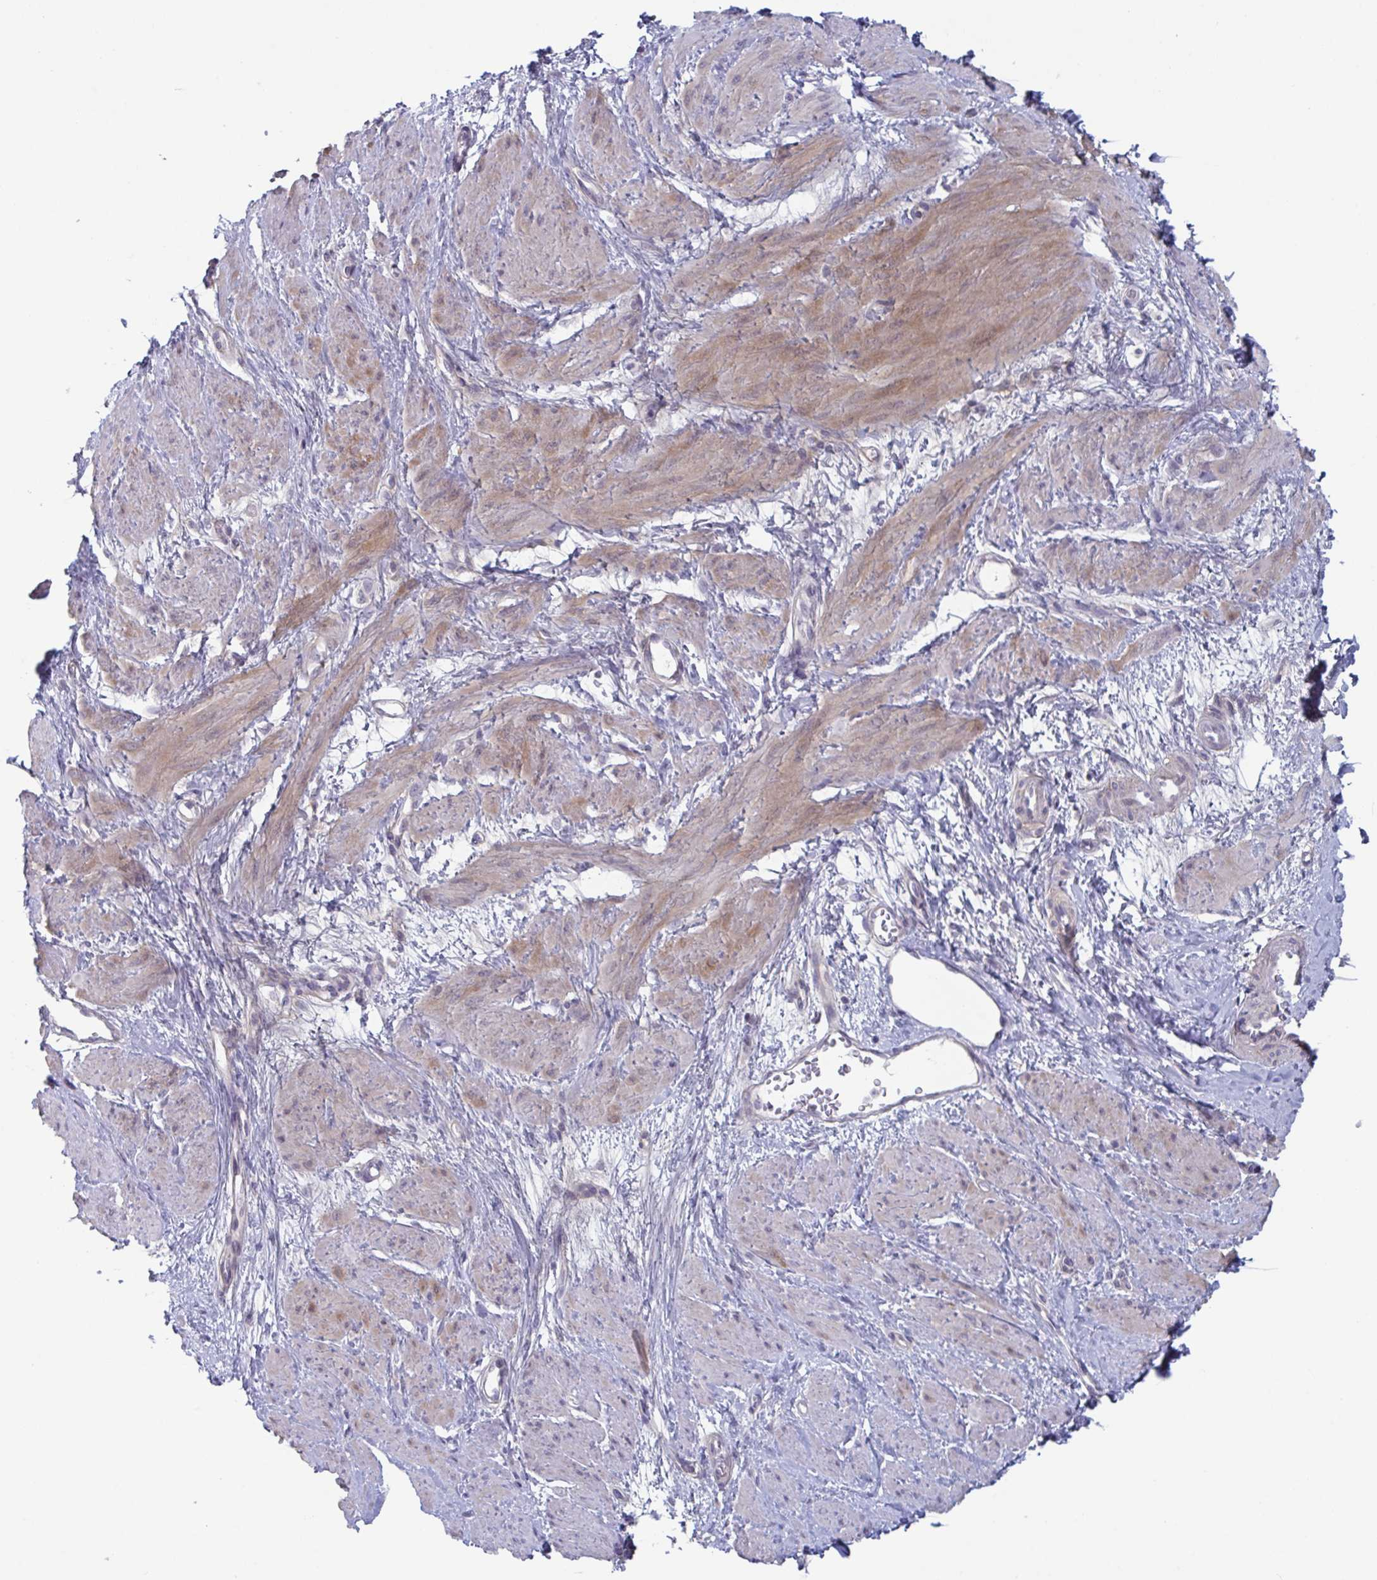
{"staining": {"intensity": "moderate", "quantity": "<25%", "location": "cytoplasmic/membranous"}, "tissue": "smooth muscle", "cell_type": "Smooth muscle cells", "image_type": "normal", "snomed": [{"axis": "morphology", "description": "Normal tissue, NOS"}, {"axis": "topography", "description": "Smooth muscle"}, {"axis": "topography", "description": "Uterus"}], "caption": "Immunohistochemistry of normal smooth muscle demonstrates low levels of moderate cytoplasmic/membranous staining in about <25% of smooth muscle cells. (DAB IHC with brightfield microscopy, high magnification).", "gene": "STK26", "patient": {"sex": "female", "age": 39}}